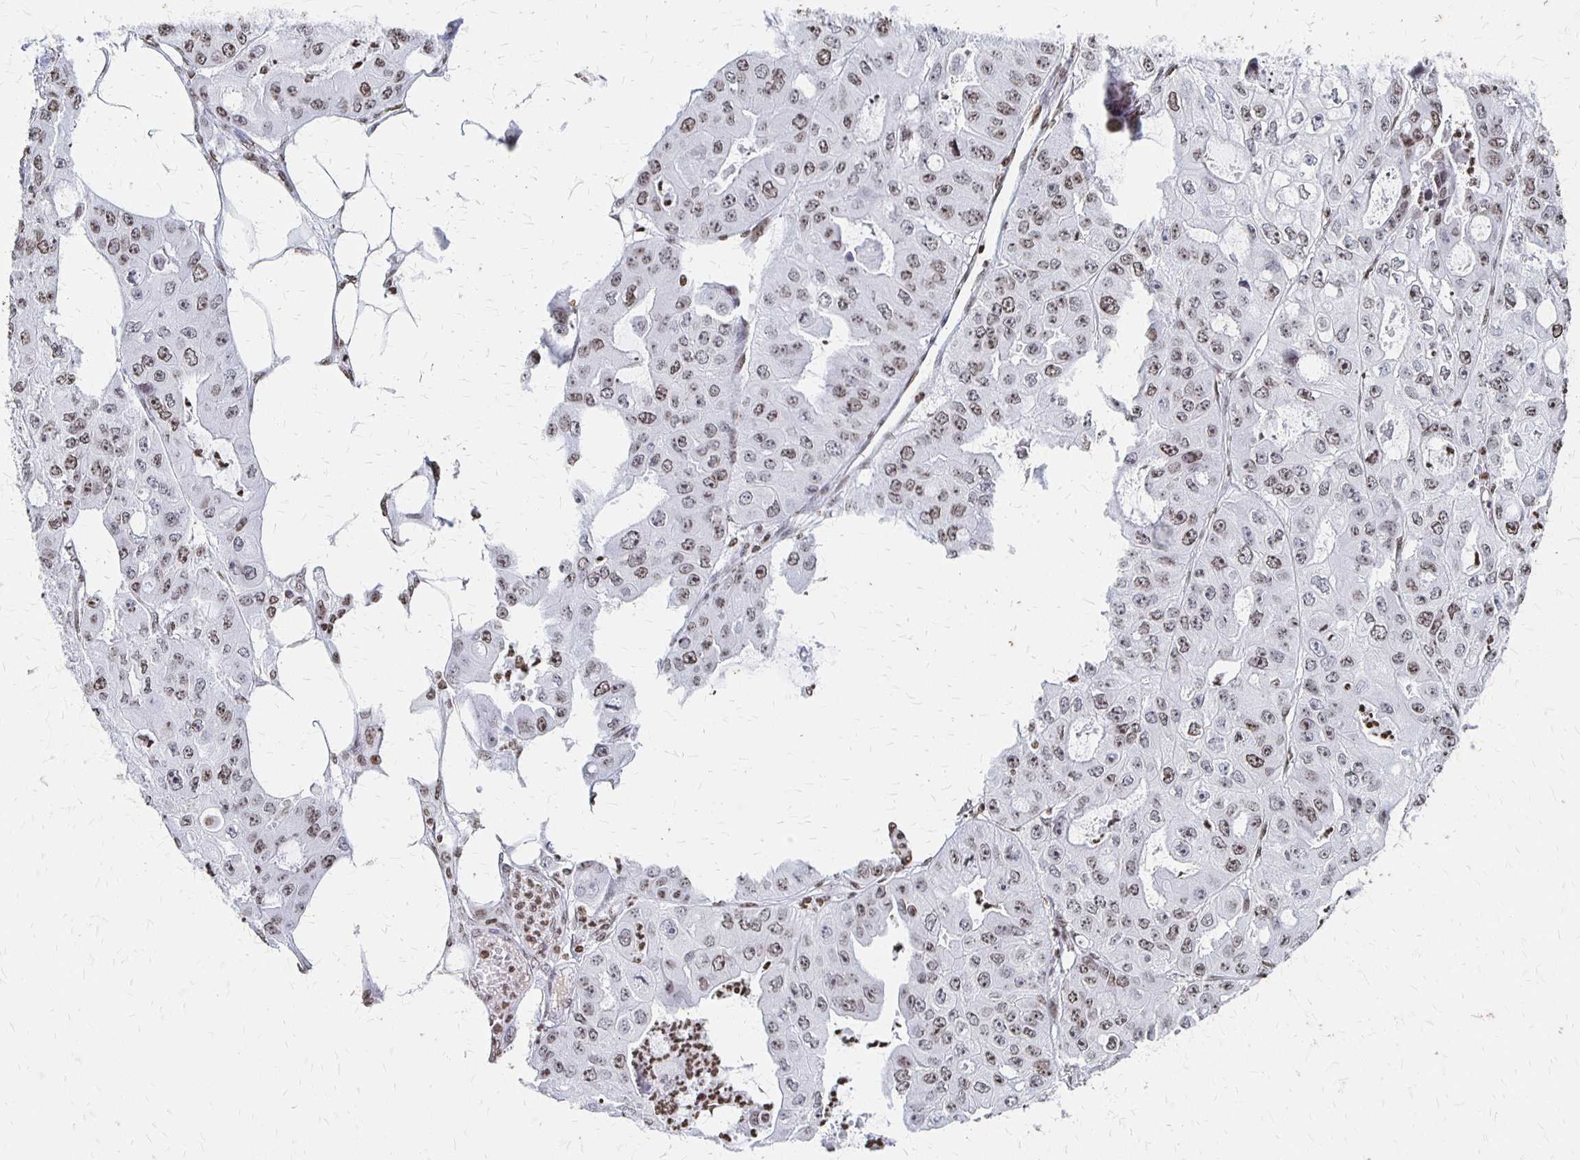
{"staining": {"intensity": "weak", "quantity": "25%-75%", "location": "nuclear"}, "tissue": "ovarian cancer", "cell_type": "Tumor cells", "image_type": "cancer", "snomed": [{"axis": "morphology", "description": "Cystadenocarcinoma, serous, NOS"}, {"axis": "topography", "description": "Ovary"}], "caption": "An image of human ovarian cancer stained for a protein demonstrates weak nuclear brown staining in tumor cells.", "gene": "ZNF280C", "patient": {"sex": "female", "age": 56}}